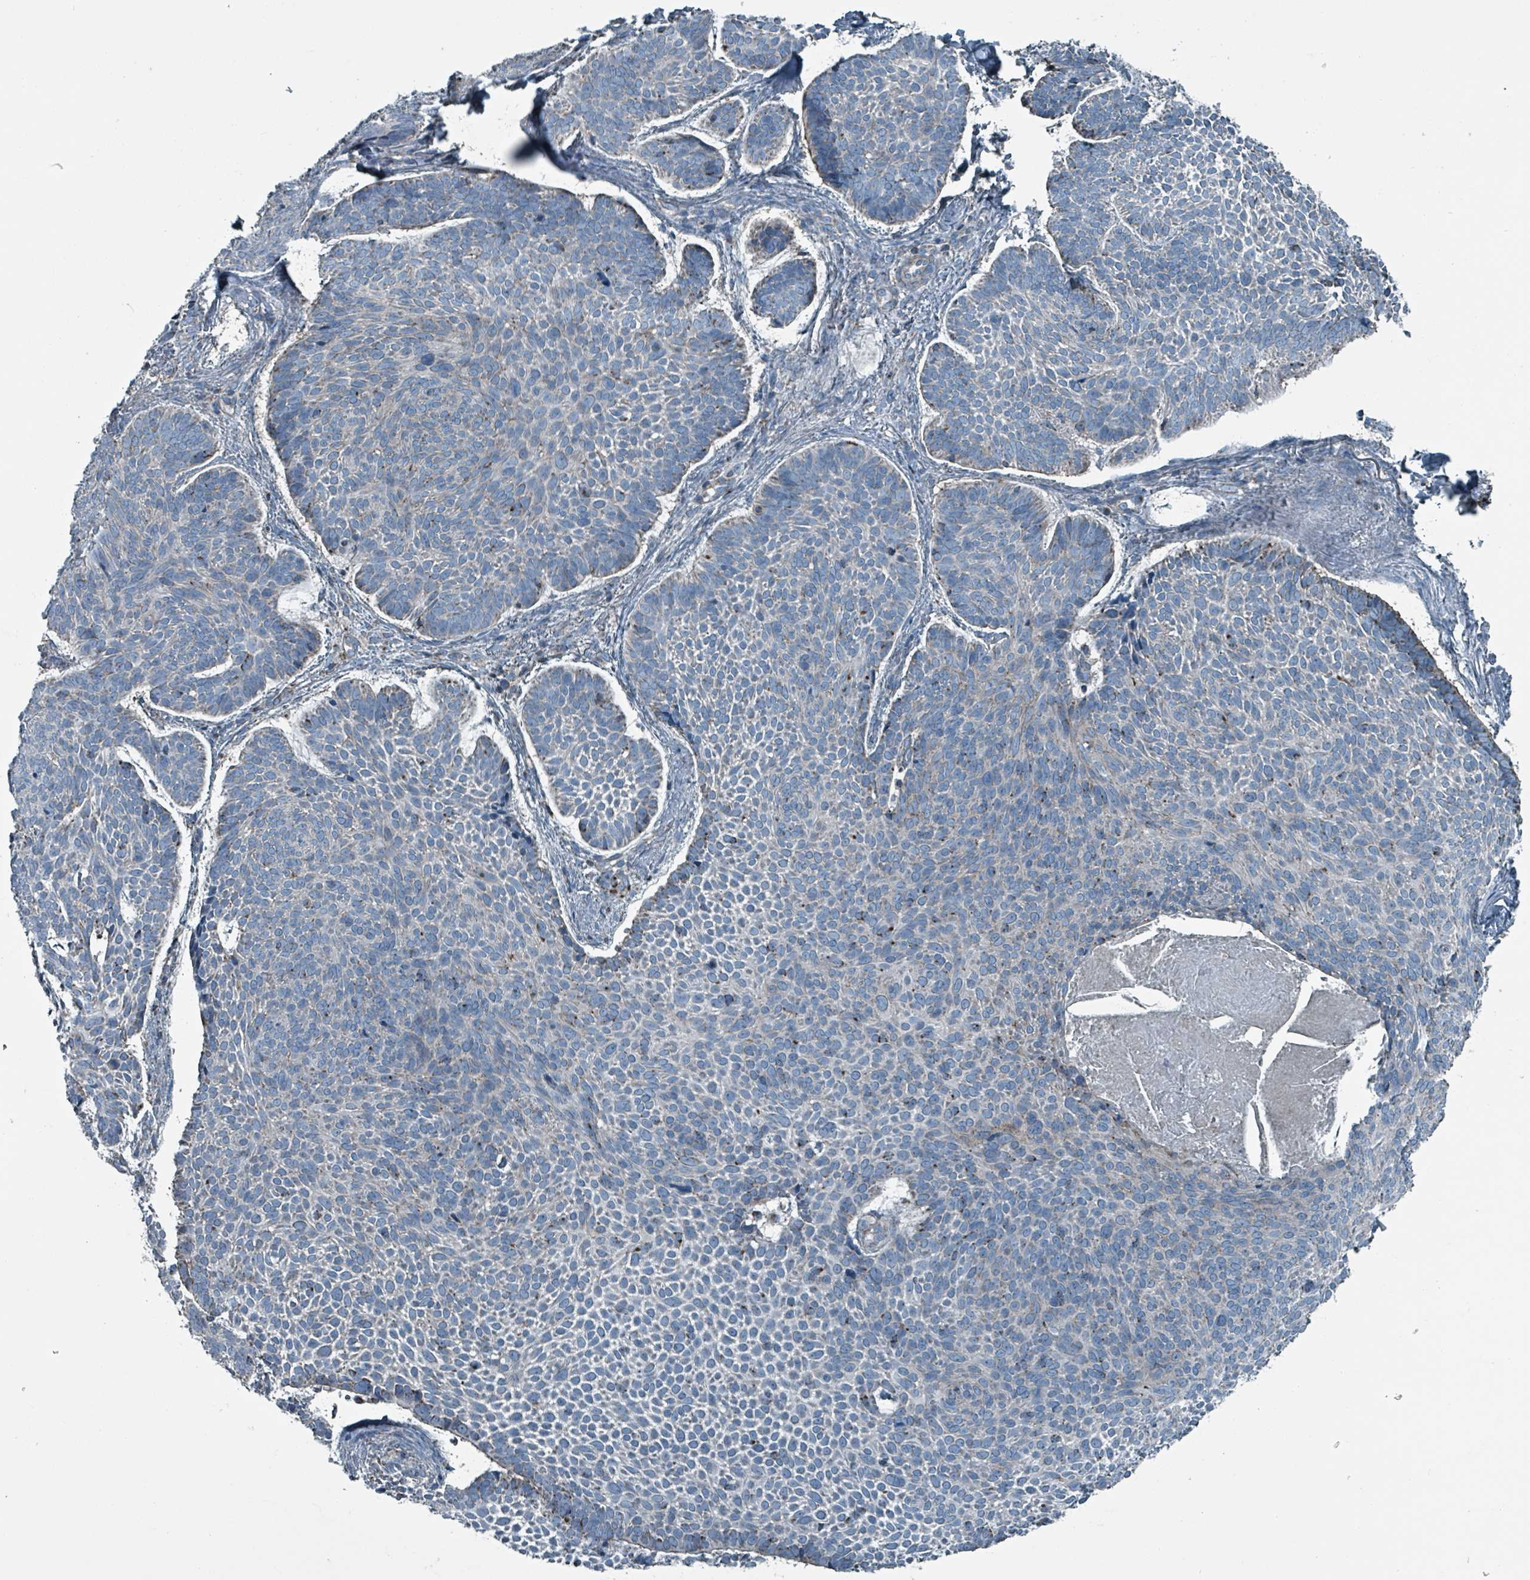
{"staining": {"intensity": "negative", "quantity": "none", "location": "none"}, "tissue": "skin cancer", "cell_type": "Tumor cells", "image_type": "cancer", "snomed": [{"axis": "morphology", "description": "Basal cell carcinoma"}, {"axis": "topography", "description": "Skin"}], "caption": "Skin cancer (basal cell carcinoma) was stained to show a protein in brown. There is no significant staining in tumor cells. (DAB (3,3'-diaminobenzidine) immunohistochemistry (IHC) with hematoxylin counter stain).", "gene": "ABHD18", "patient": {"sex": "male", "age": 70}}